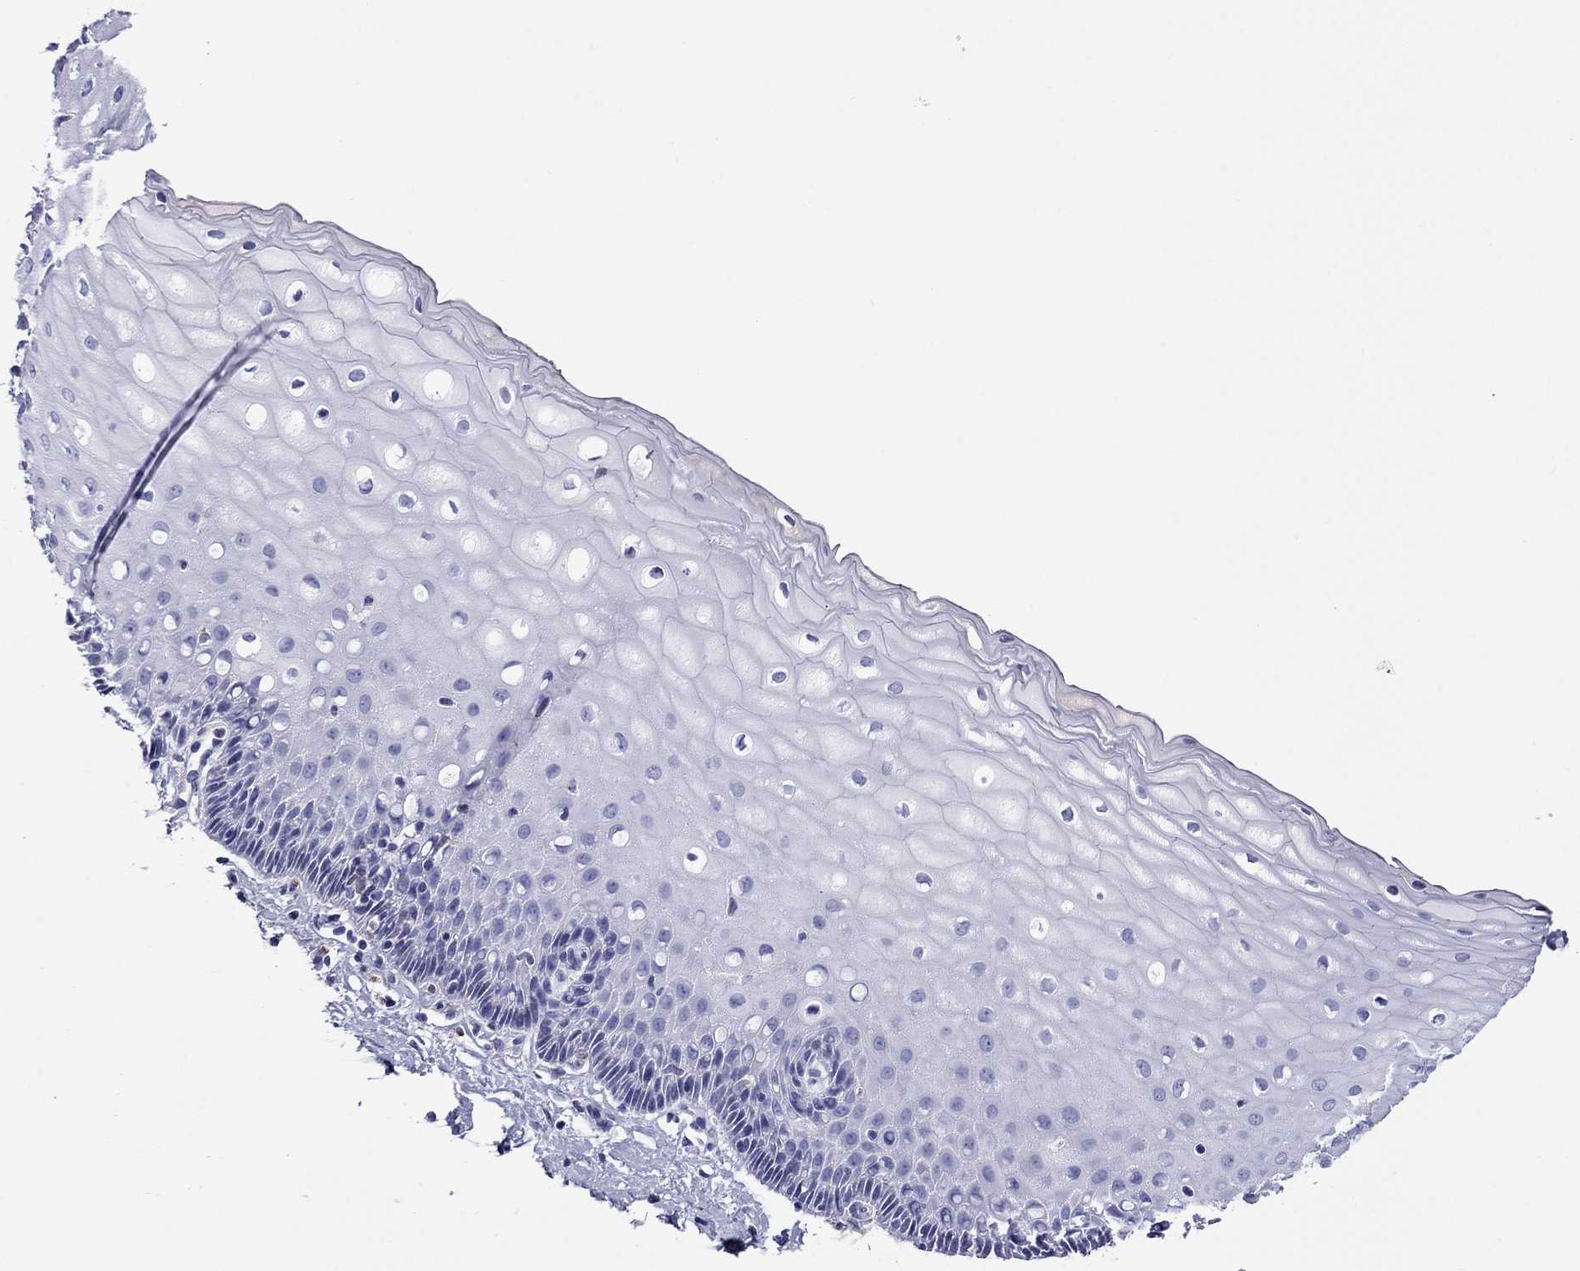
{"staining": {"intensity": "negative", "quantity": "none", "location": "none"}, "tissue": "cervix", "cell_type": "Squamous epithelial cells", "image_type": "normal", "snomed": [{"axis": "morphology", "description": "Normal tissue, NOS"}, {"axis": "topography", "description": "Cervix"}], "caption": "This histopathology image is of normal cervix stained with immunohistochemistry (IHC) to label a protein in brown with the nuclei are counter-stained blue. There is no positivity in squamous epithelial cells.", "gene": "SCG2", "patient": {"sex": "female", "age": 37}}